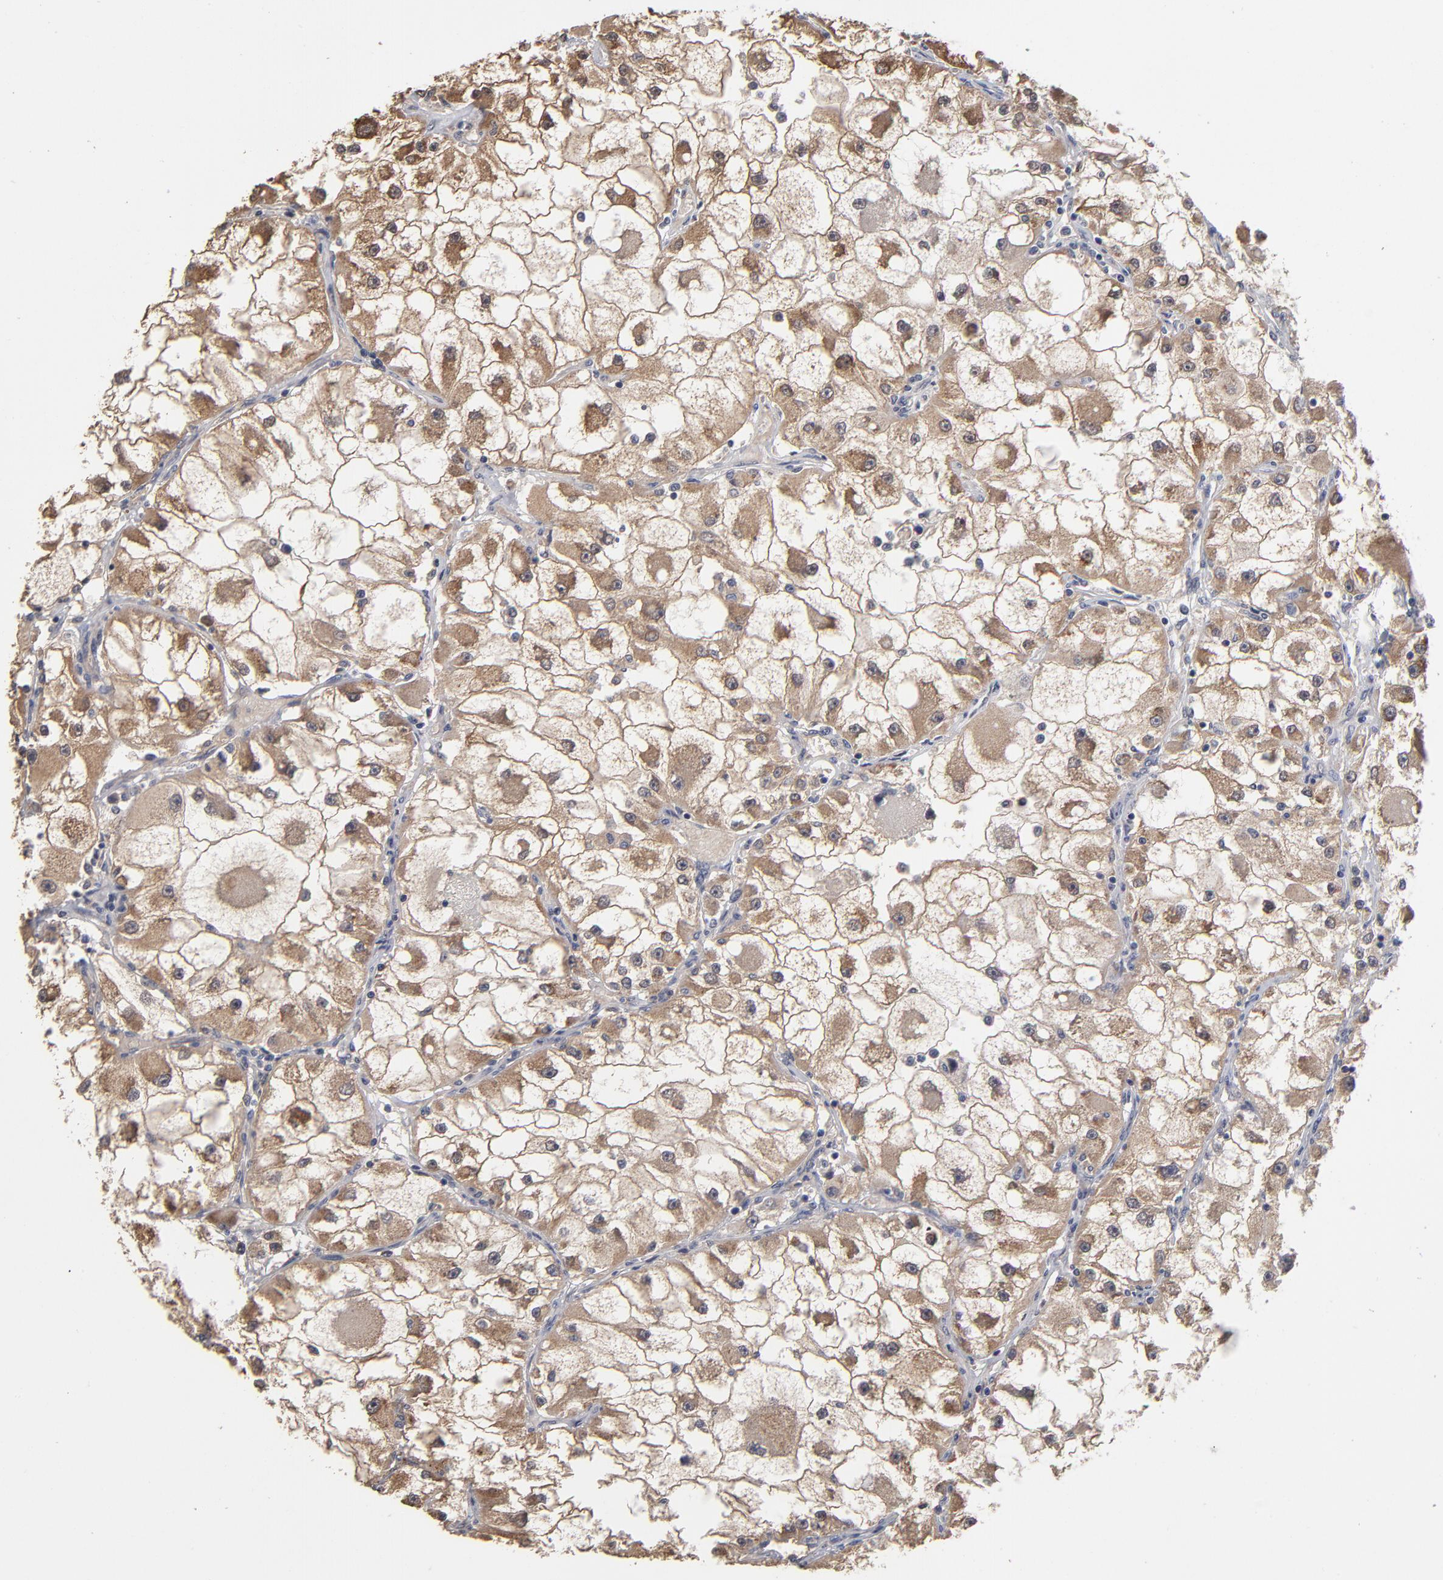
{"staining": {"intensity": "moderate", "quantity": "25%-75%", "location": "cytoplasmic/membranous"}, "tissue": "renal cancer", "cell_type": "Tumor cells", "image_type": "cancer", "snomed": [{"axis": "morphology", "description": "Adenocarcinoma, NOS"}, {"axis": "topography", "description": "Kidney"}], "caption": "Renal cancer (adenocarcinoma) stained with a protein marker demonstrates moderate staining in tumor cells.", "gene": "ASB8", "patient": {"sex": "female", "age": 73}}